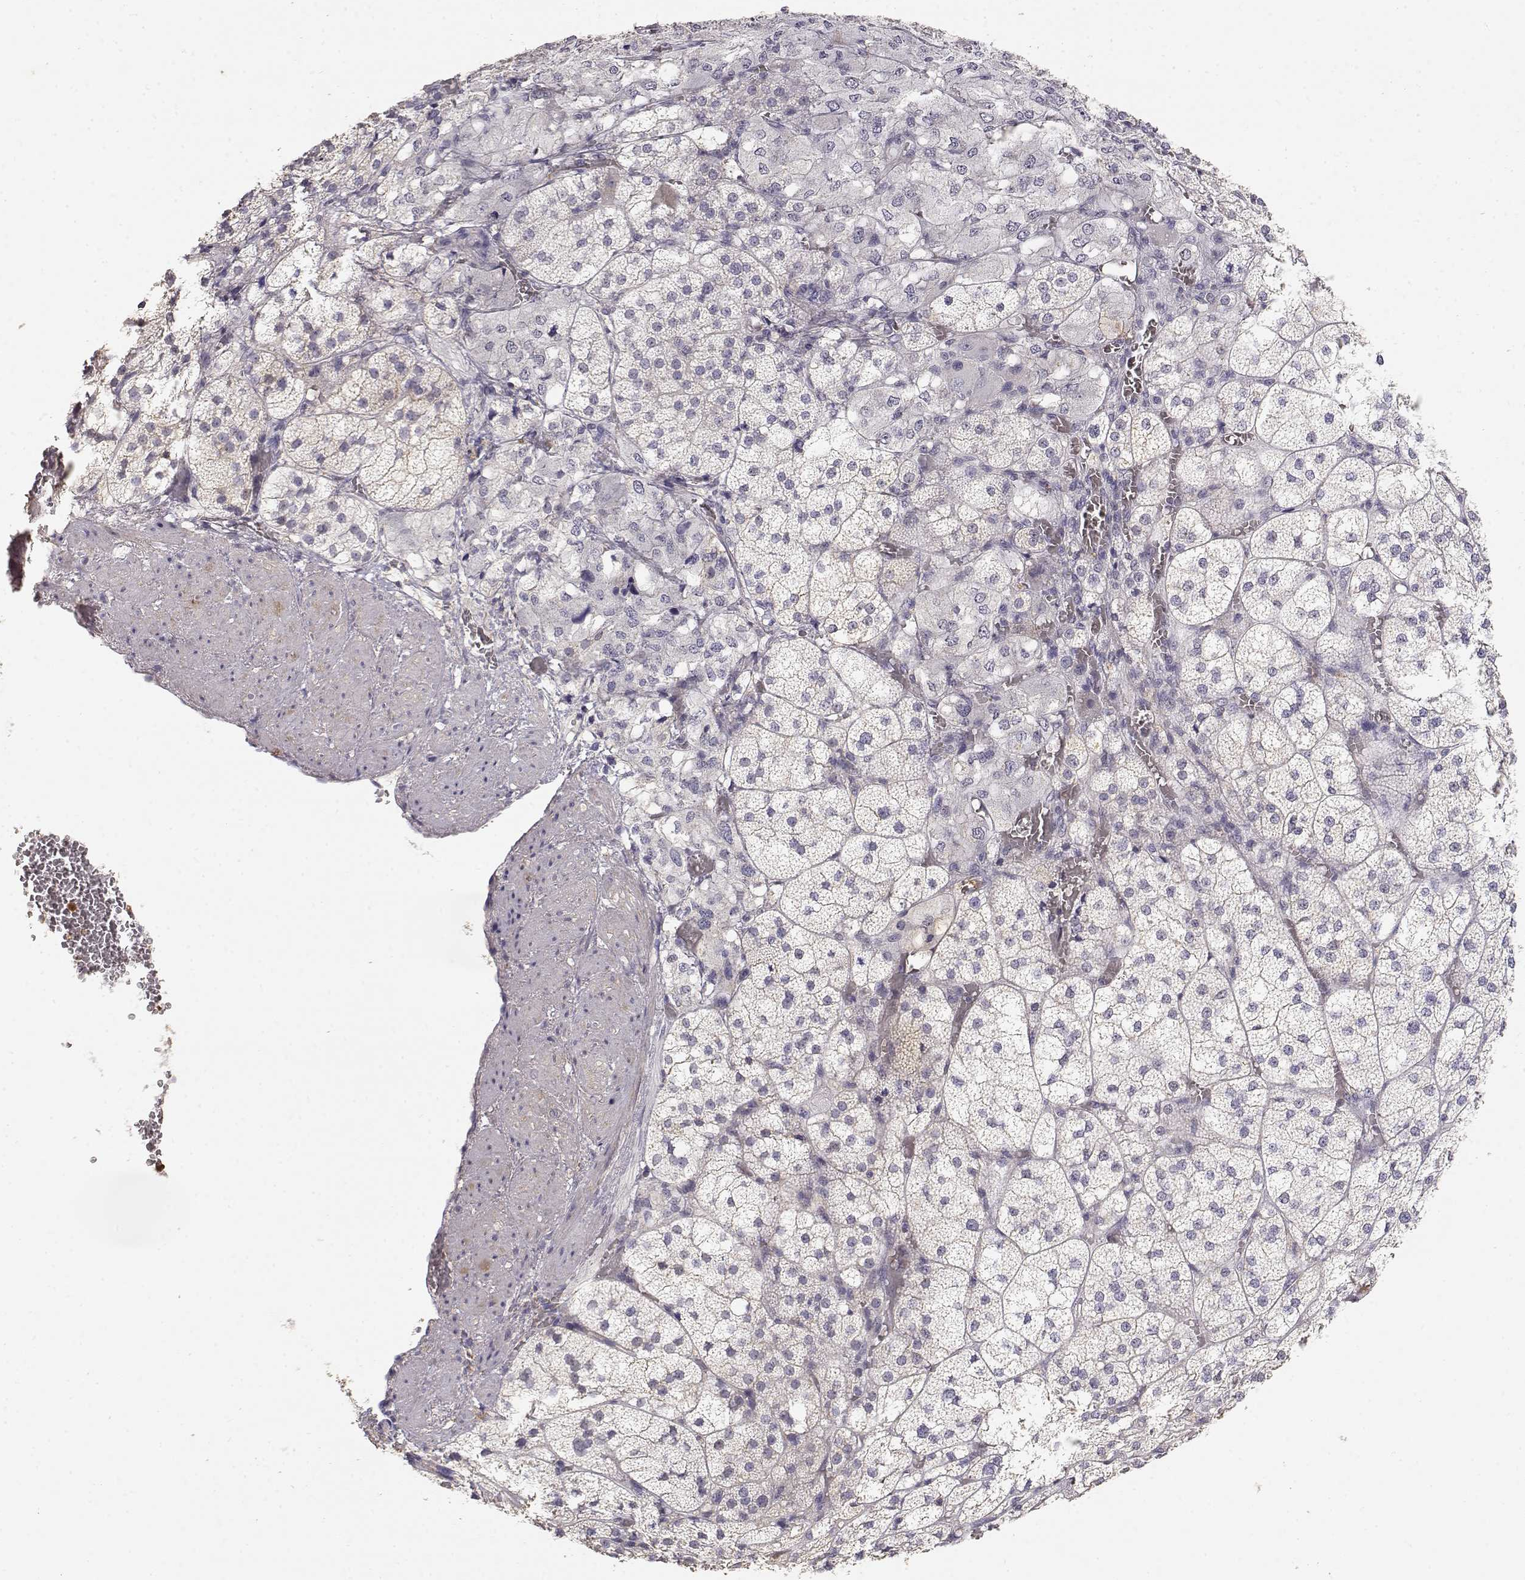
{"staining": {"intensity": "weak", "quantity": "<25%", "location": "cytoplasmic/membranous"}, "tissue": "adrenal gland", "cell_type": "Glandular cells", "image_type": "normal", "snomed": [{"axis": "morphology", "description": "Normal tissue, NOS"}, {"axis": "topography", "description": "Adrenal gland"}], "caption": "The histopathology image displays no significant staining in glandular cells of adrenal gland. Nuclei are stained in blue.", "gene": "TNFRSF10C", "patient": {"sex": "female", "age": 60}}